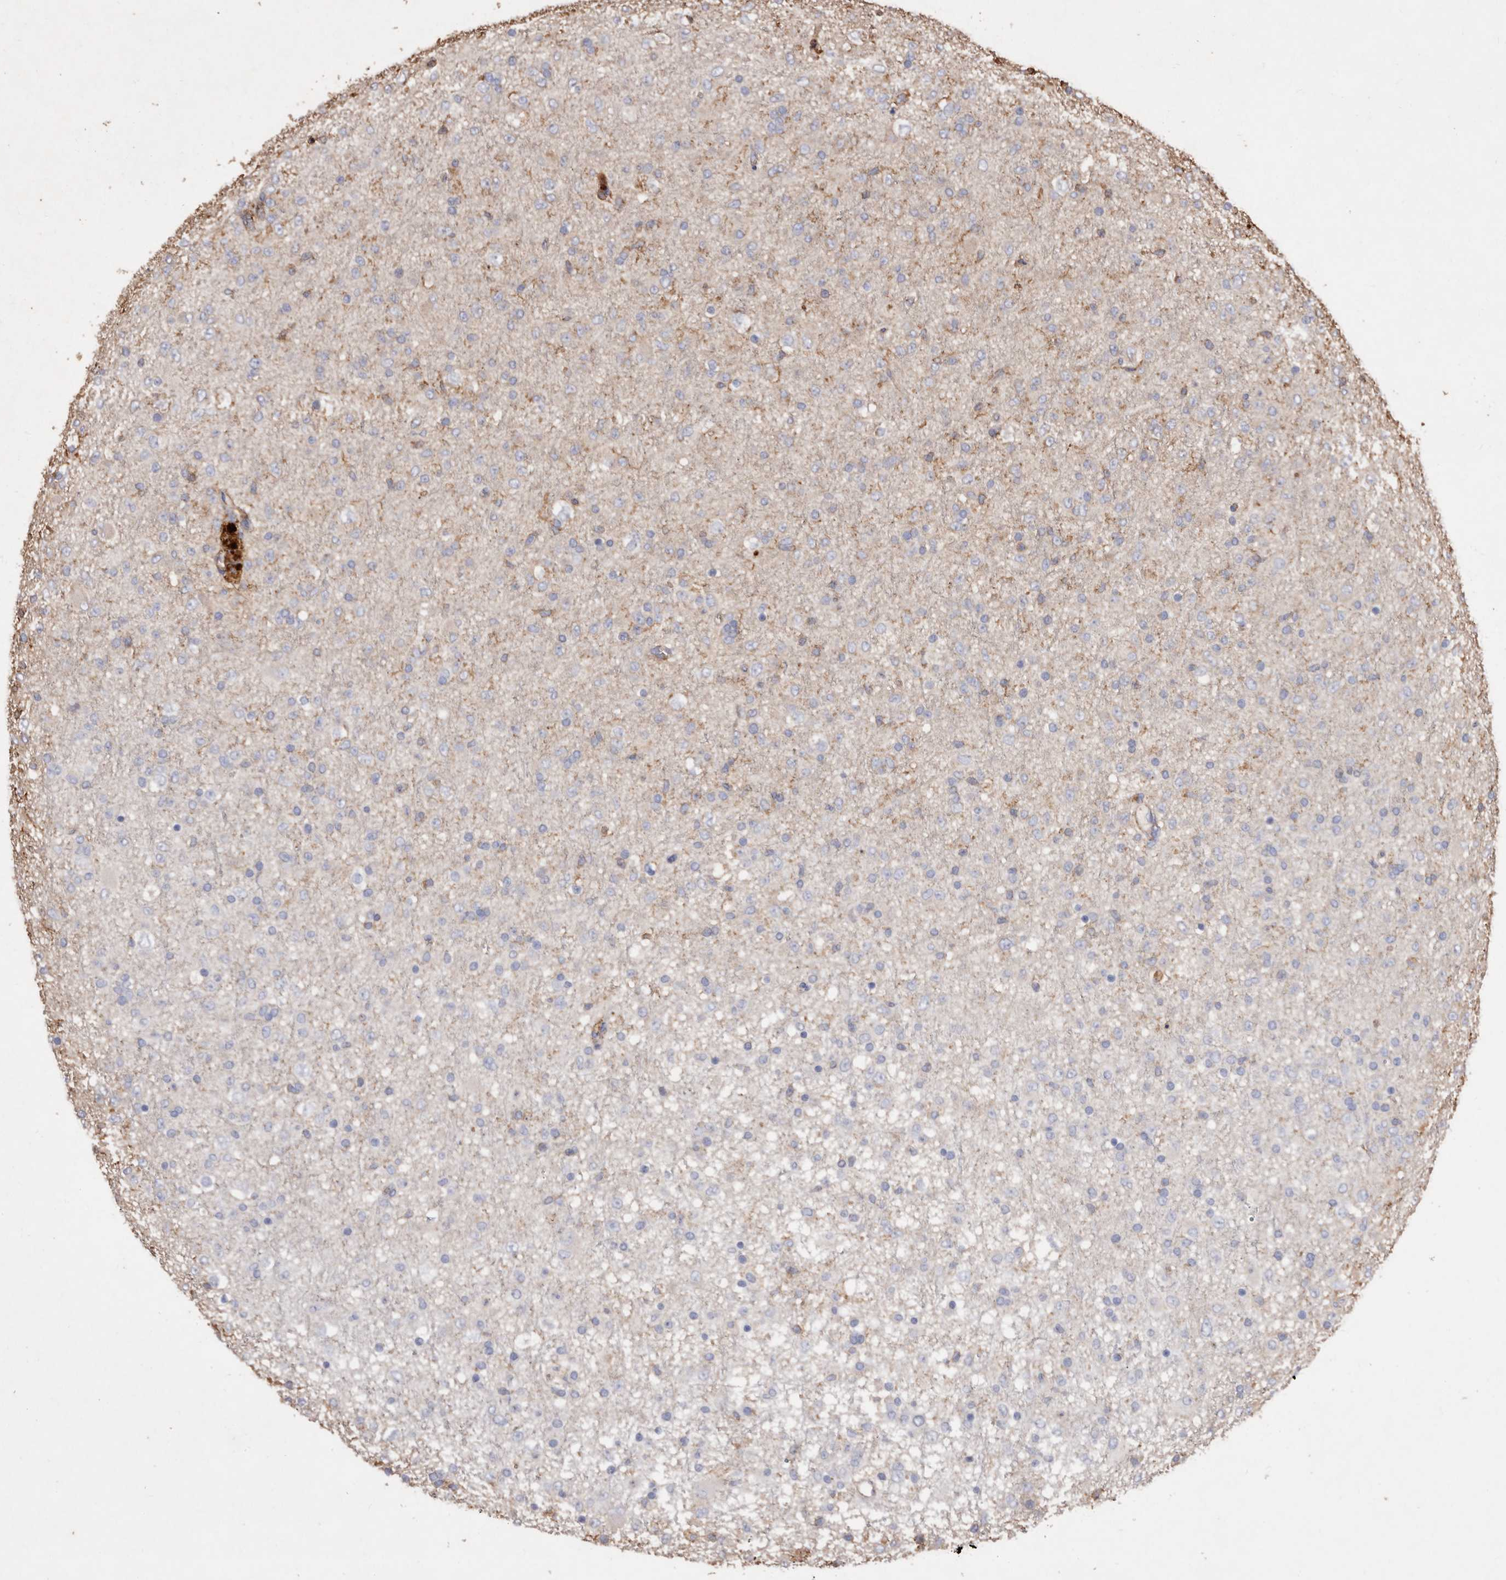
{"staining": {"intensity": "weak", "quantity": "<25%", "location": "cytoplasmic/membranous"}, "tissue": "glioma", "cell_type": "Tumor cells", "image_type": "cancer", "snomed": [{"axis": "morphology", "description": "Glioma, malignant, Low grade"}, {"axis": "topography", "description": "Brain"}], "caption": "IHC image of low-grade glioma (malignant) stained for a protein (brown), which exhibits no positivity in tumor cells. Nuclei are stained in blue.", "gene": "COQ8B", "patient": {"sex": "male", "age": 65}}